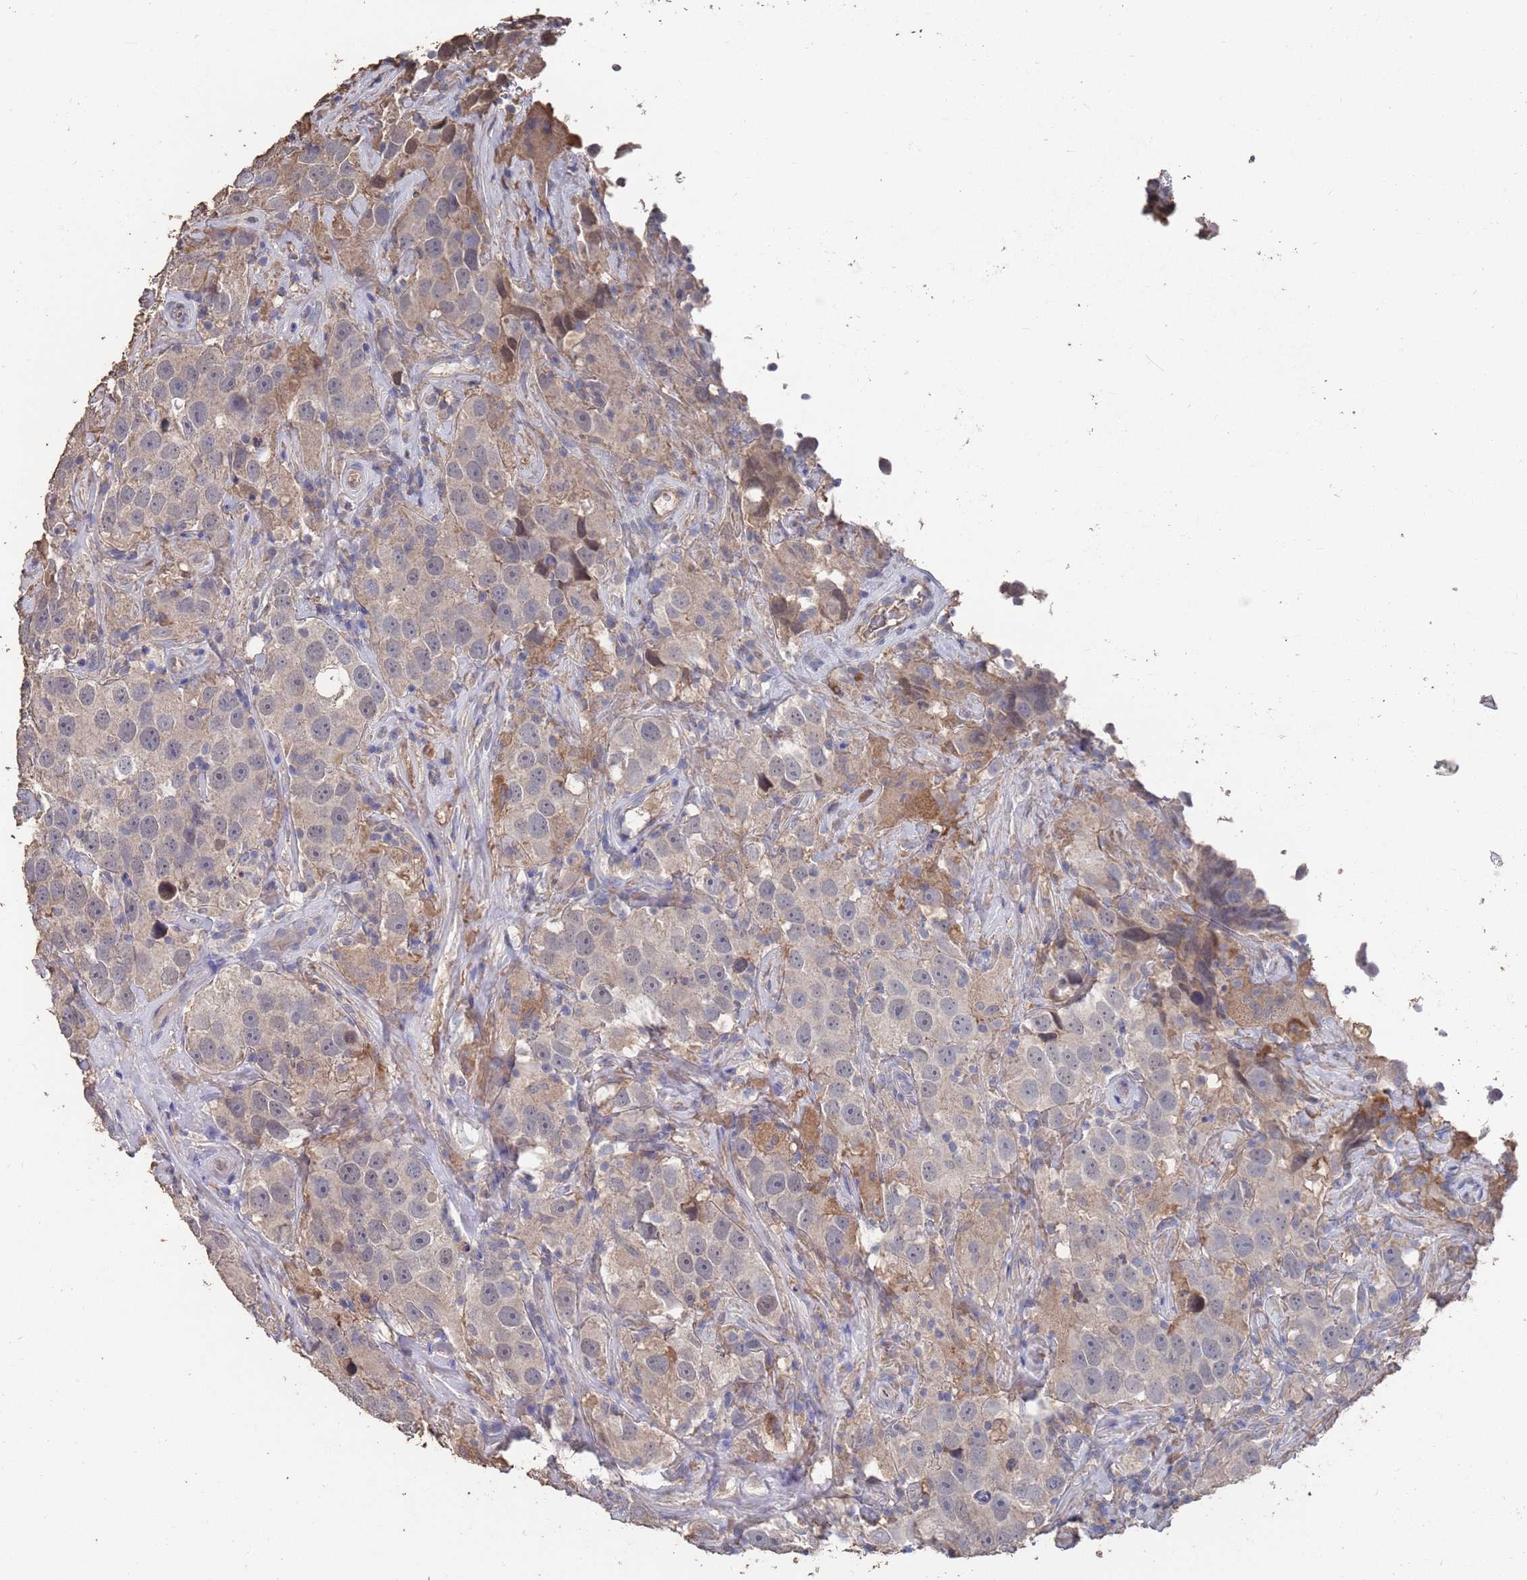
{"staining": {"intensity": "weak", "quantity": "<25%", "location": "cytoplasmic/membranous"}, "tissue": "testis cancer", "cell_type": "Tumor cells", "image_type": "cancer", "snomed": [{"axis": "morphology", "description": "Seminoma, NOS"}, {"axis": "topography", "description": "Testis"}], "caption": "Histopathology image shows no protein expression in tumor cells of testis cancer tissue.", "gene": "BTBD18", "patient": {"sex": "male", "age": 49}}